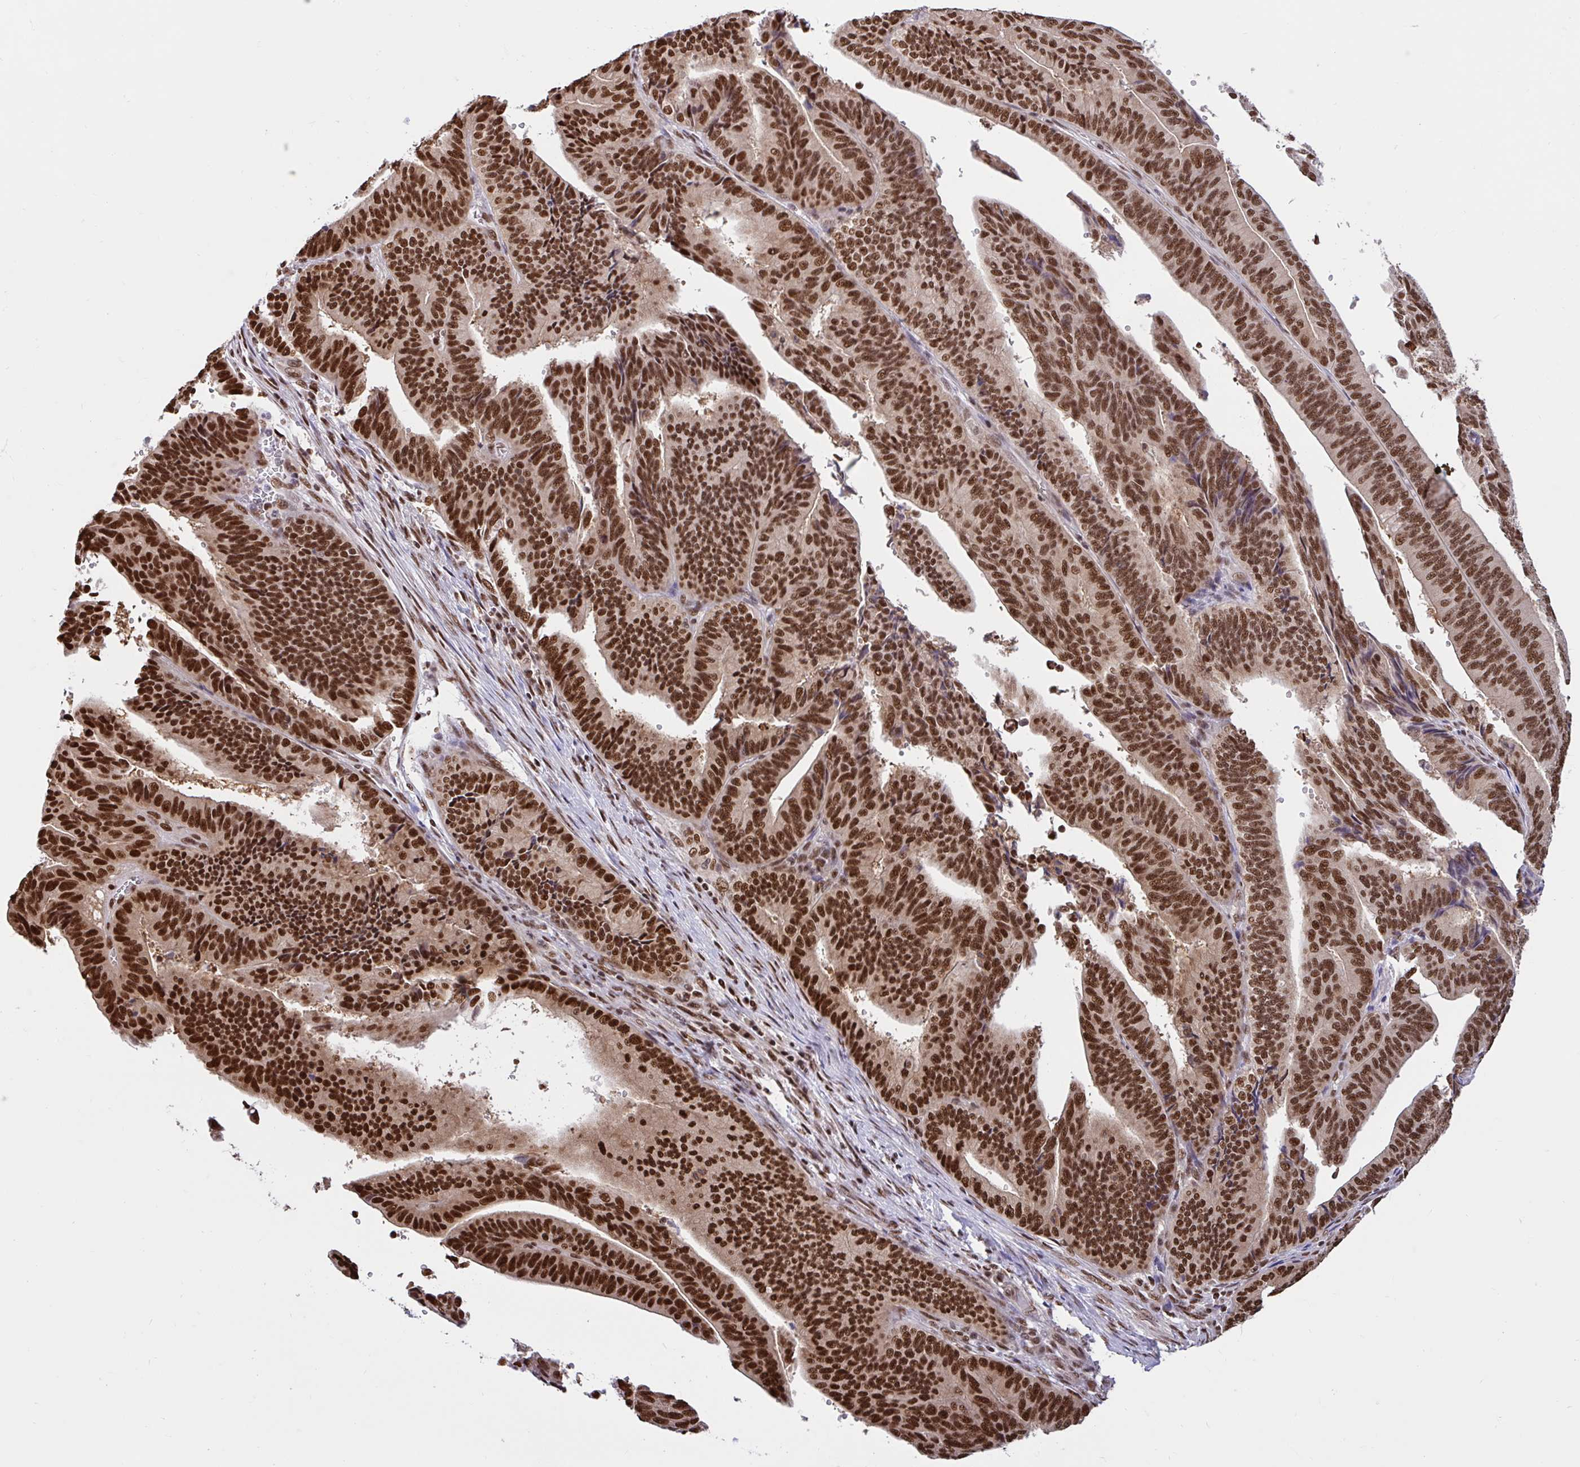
{"staining": {"intensity": "strong", "quantity": ">75%", "location": "nuclear"}, "tissue": "endometrial cancer", "cell_type": "Tumor cells", "image_type": "cancer", "snomed": [{"axis": "morphology", "description": "Adenocarcinoma, NOS"}, {"axis": "topography", "description": "Endometrium"}], "caption": "Strong nuclear protein positivity is appreciated in about >75% of tumor cells in endometrial adenocarcinoma.", "gene": "ABCA9", "patient": {"sex": "female", "age": 65}}